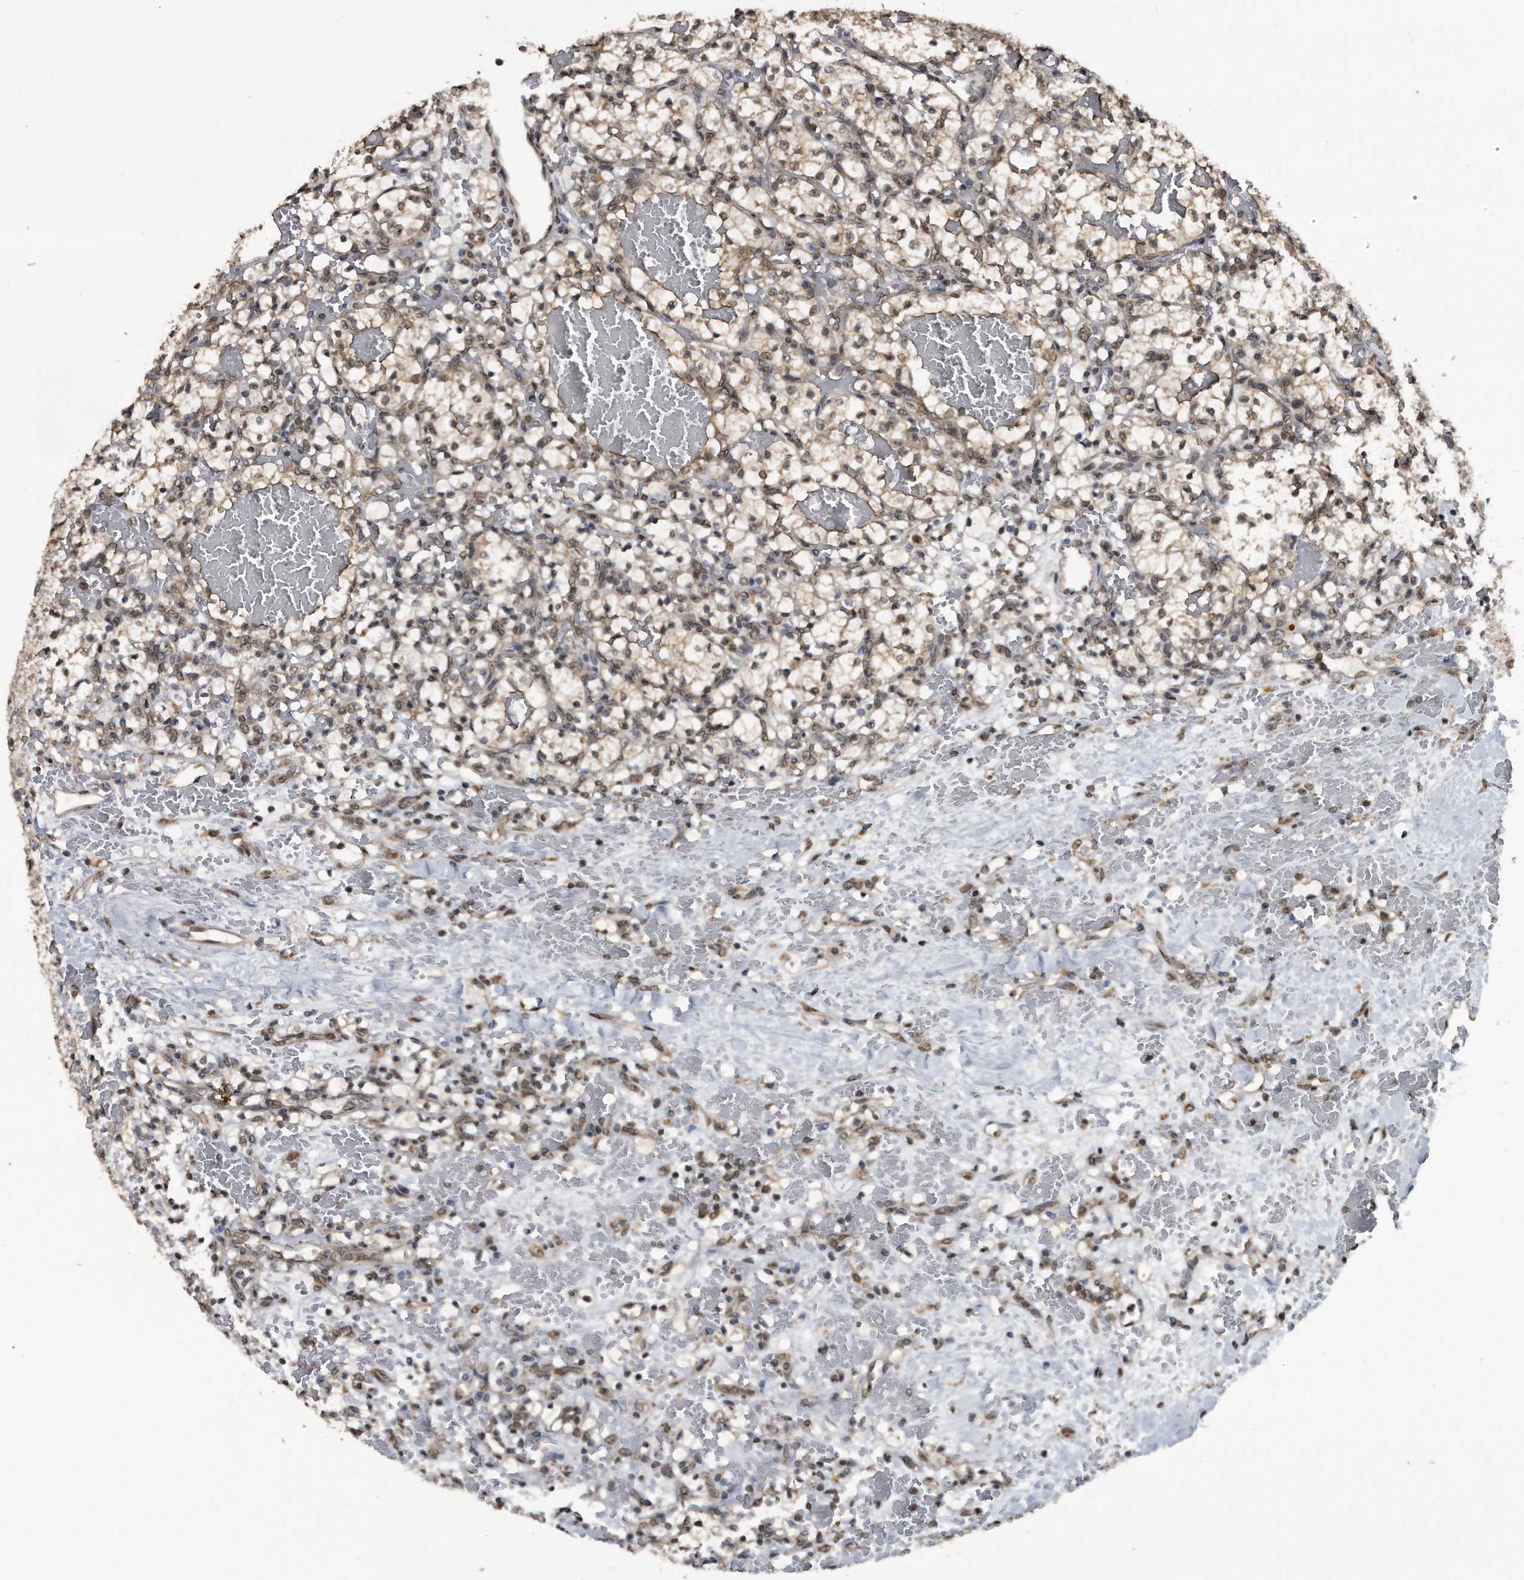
{"staining": {"intensity": "weak", "quantity": ">75%", "location": "nuclear"}, "tissue": "renal cancer", "cell_type": "Tumor cells", "image_type": "cancer", "snomed": [{"axis": "morphology", "description": "Adenocarcinoma, NOS"}, {"axis": "topography", "description": "Kidney"}], "caption": "Renal adenocarcinoma tissue reveals weak nuclear staining in approximately >75% of tumor cells, visualized by immunohistochemistry. (DAB IHC, brown staining for protein, blue staining for nuclei).", "gene": "CRYZL1", "patient": {"sex": "female", "age": 60}}